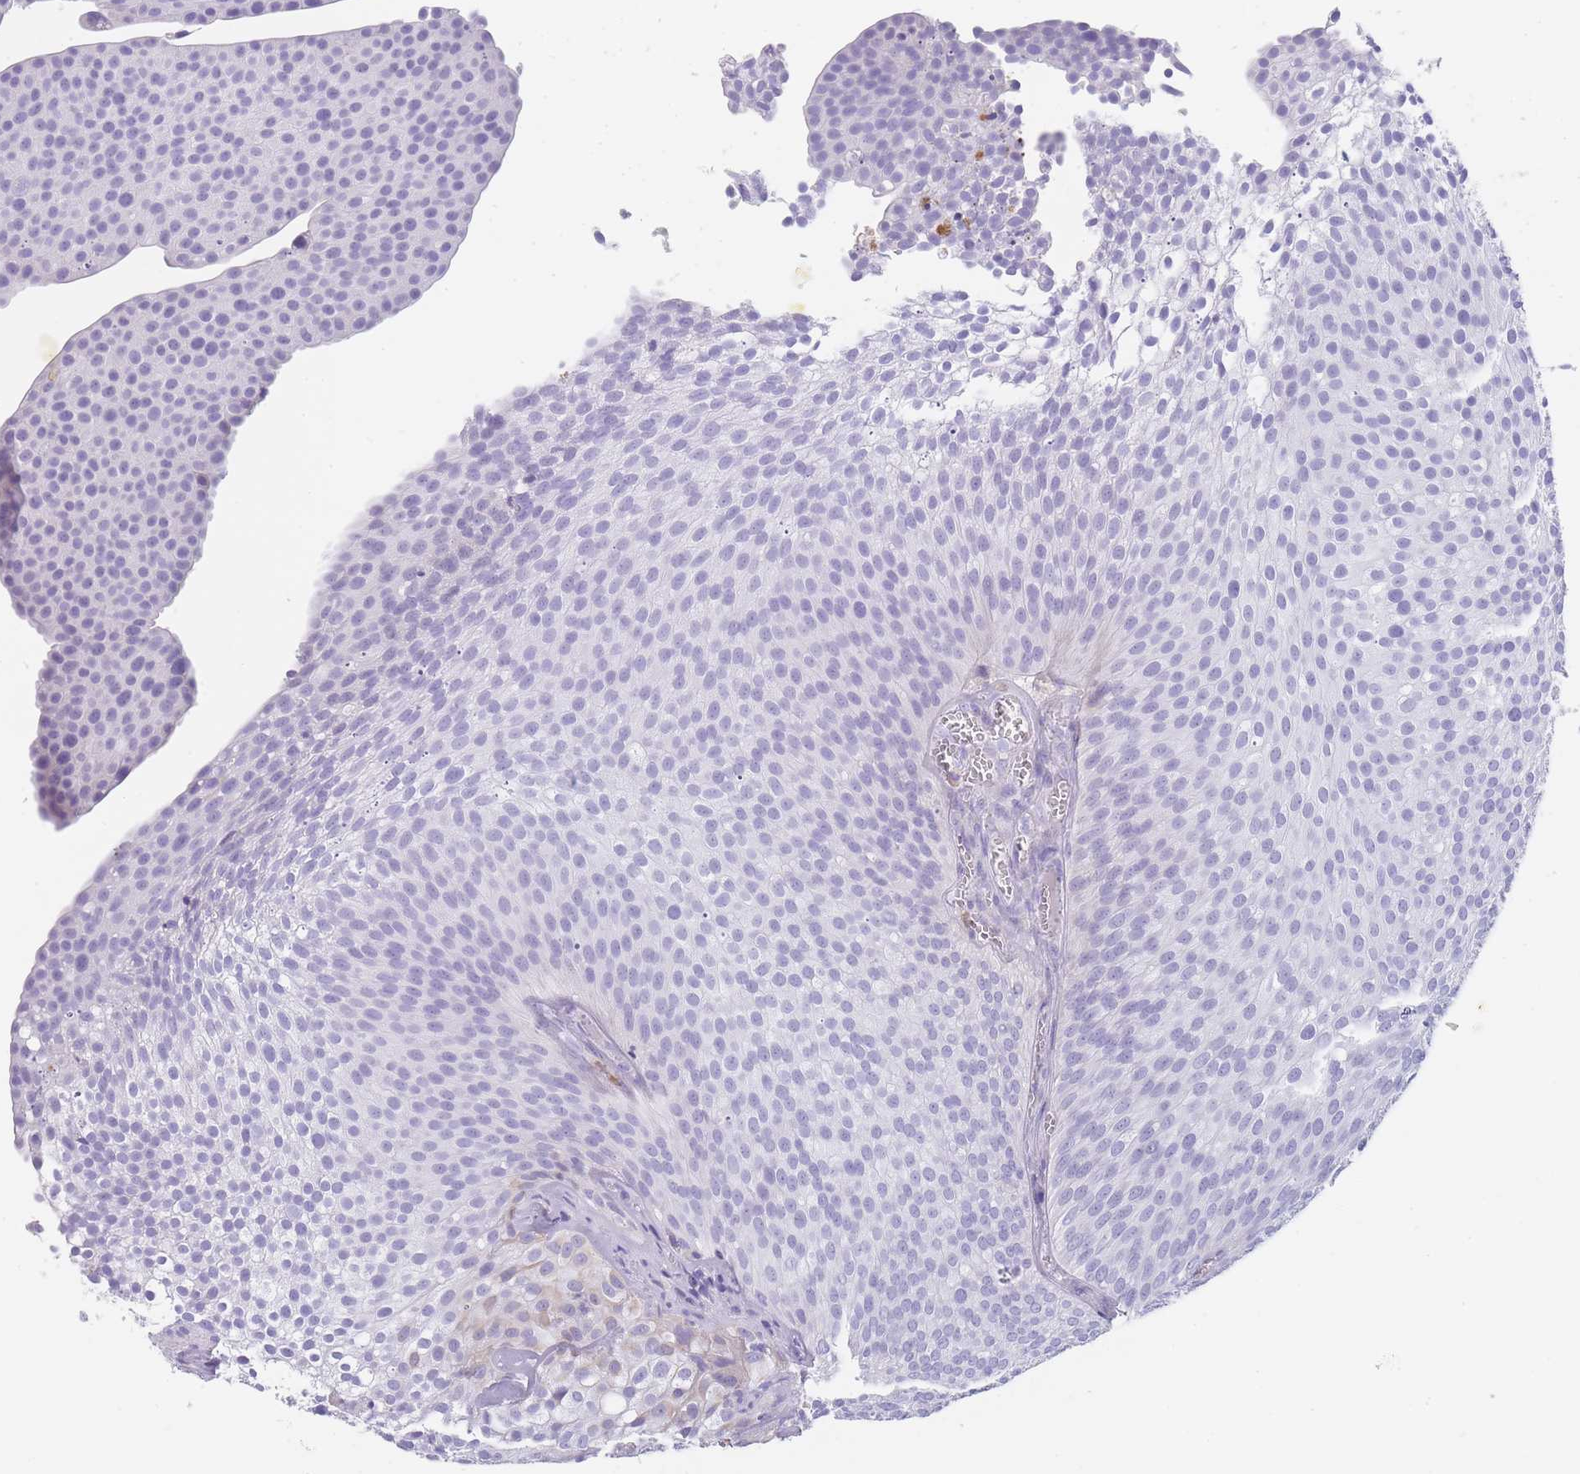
{"staining": {"intensity": "negative", "quantity": "none", "location": "none"}, "tissue": "urothelial cancer", "cell_type": "Tumor cells", "image_type": "cancer", "snomed": [{"axis": "morphology", "description": "Urothelial carcinoma, Low grade"}, {"axis": "topography", "description": "Urinary bladder"}], "caption": "A high-resolution histopathology image shows IHC staining of urothelial cancer, which shows no significant staining in tumor cells. (DAB (3,3'-diaminobenzidine) immunohistochemistry (IHC), high magnification).", "gene": "CR1L", "patient": {"sex": "male", "age": 91}}